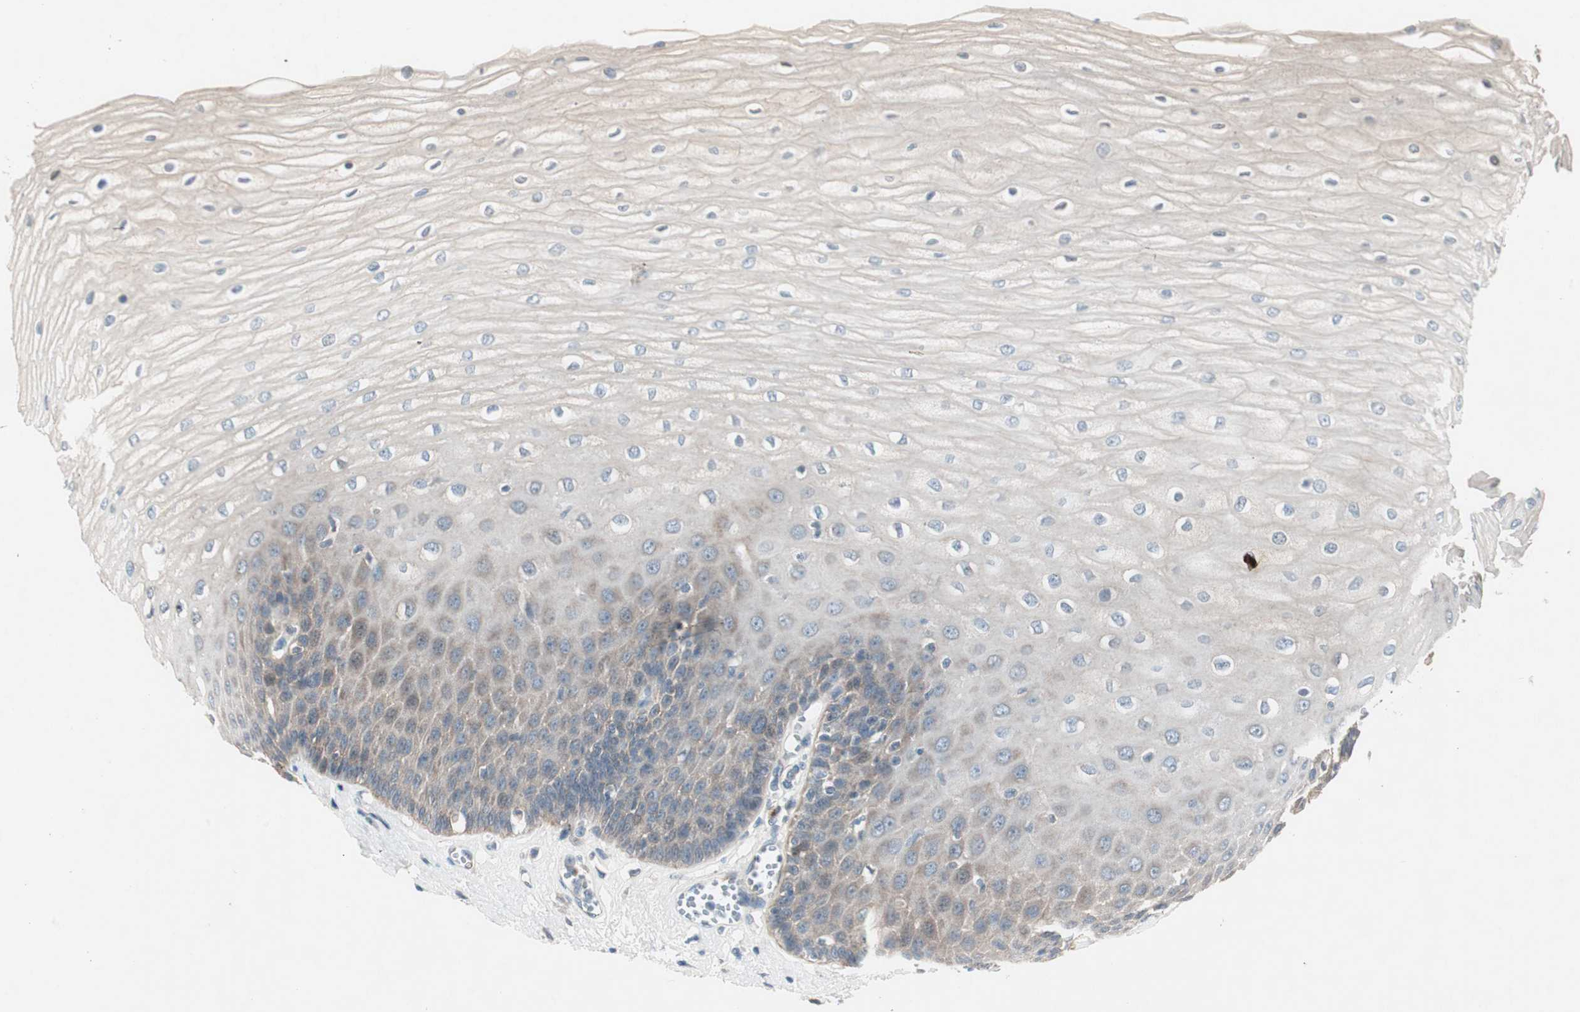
{"staining": {"intensity": "weak", "quantity": "25%-75%", "location": "cytoplasmic/membranous"}, "tissue": "esophagus", "cell_type": "Squamous epithelial cells", "image_type": "normal", "snomed": [{"axis": "morphology", "description": "Normal tissue, NOS"}, {"axis": "morphology", "description": "Squamous cell carcinoma, NOS"}, {"axis": "topography", "description": "Esophagus"}], "caption": "A brown stain labels weak cytoplasmic/membranous positivity of a protein in squamous epithelial cells of normal human esophagus. (IHC, brightfield microscopy, high magnification).", "gene": "FGFR4", "patient": {"sex": "male", "age": 65}}